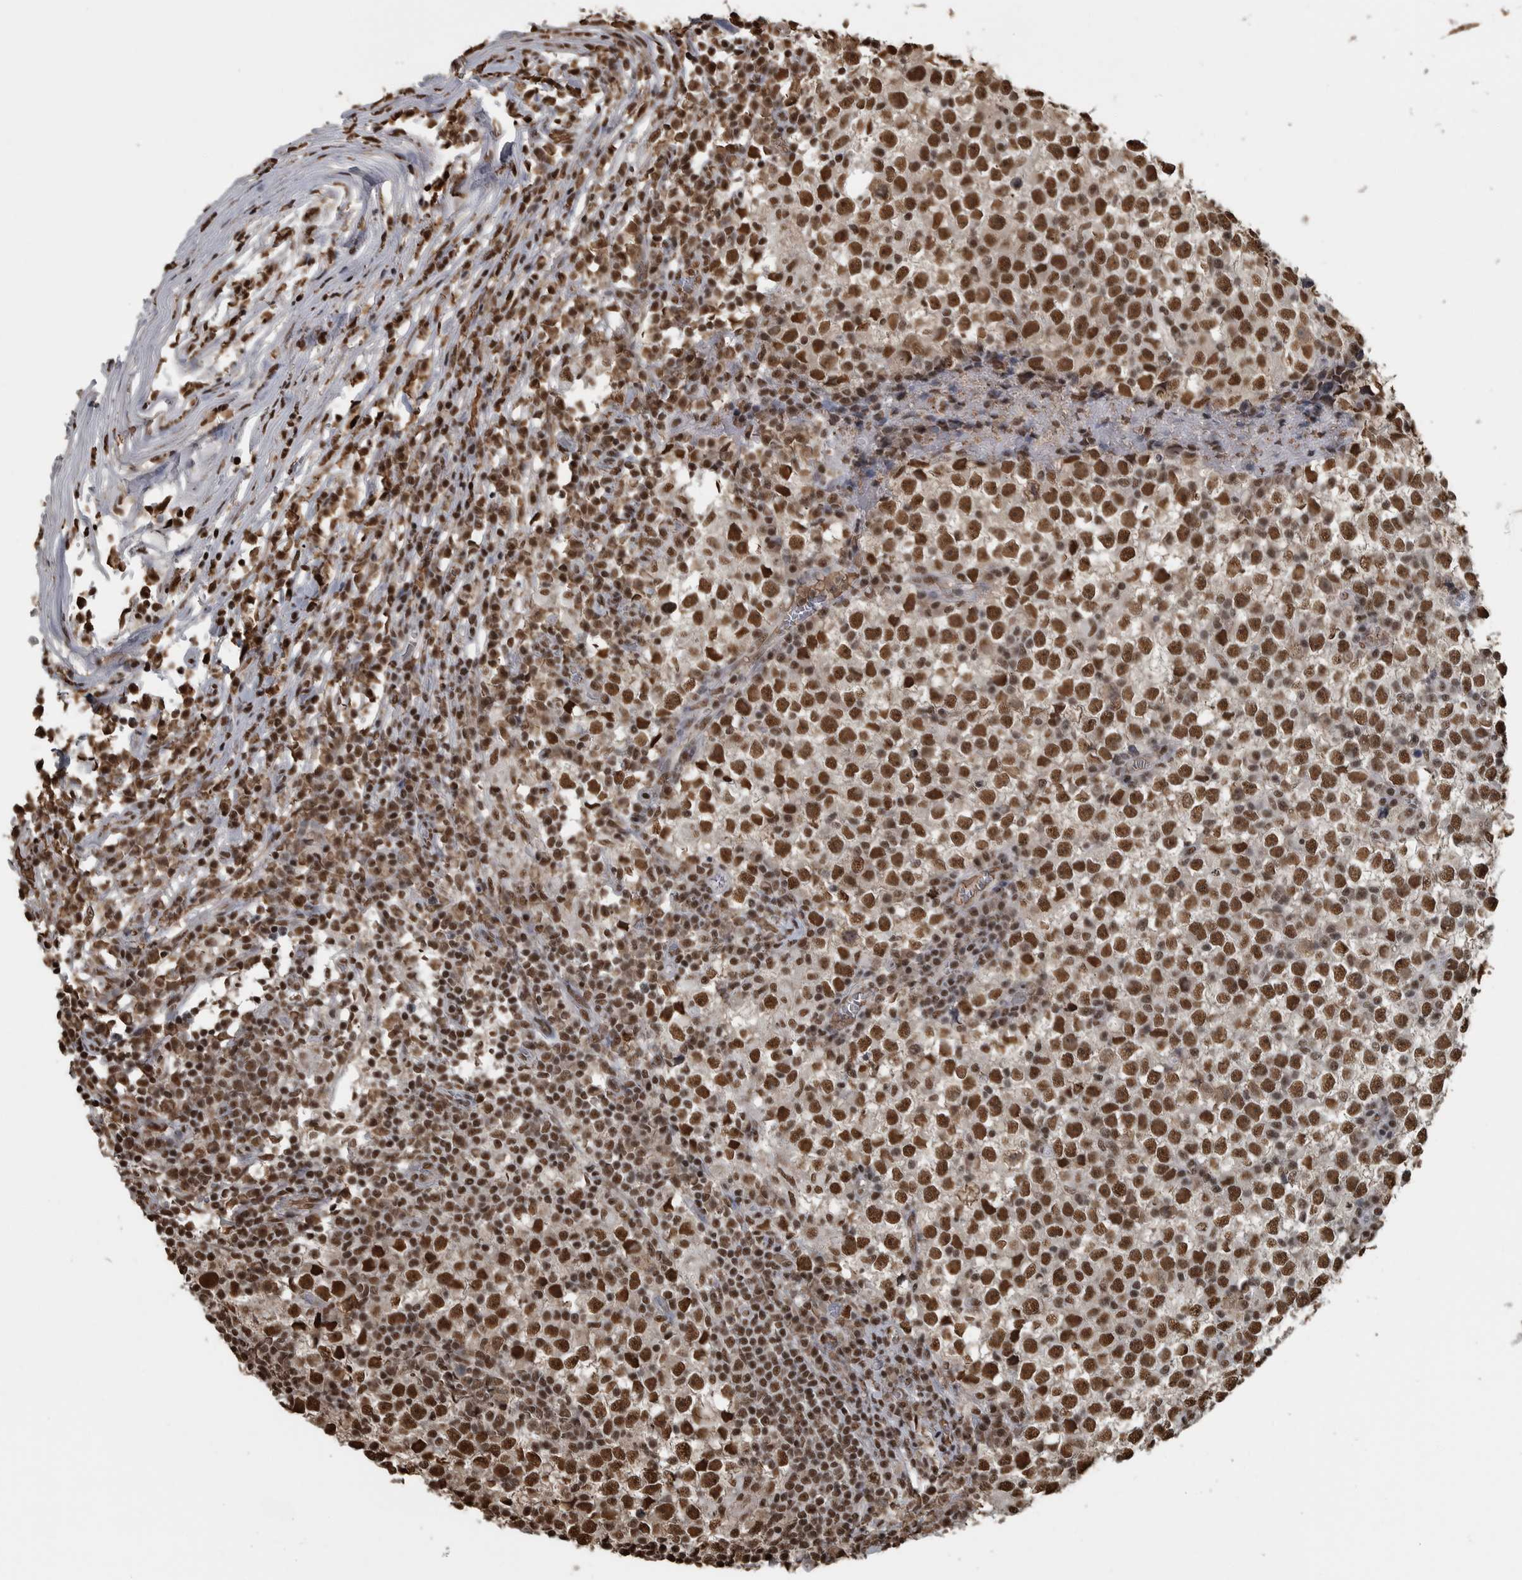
{"staining": {"intensity": "strong", "quantity": ">75%", "location": "nuclear"}, "tissue": "testis cancer", "cell_type": "Tumor cells", "image_type": "cancer", "snomed": [{"axis": "morphology", "description": "Seminoma, NOS"}, {"axis": "topography", "description": "Testis"}], "caption": "This is a histology image of immunohistochemistry (IHC) staining of testis seminoma, which shows strong staining in the nuclear of tumor cells.", "gene": "TGS1", "patient": {"sex": "male", "age": 65}}